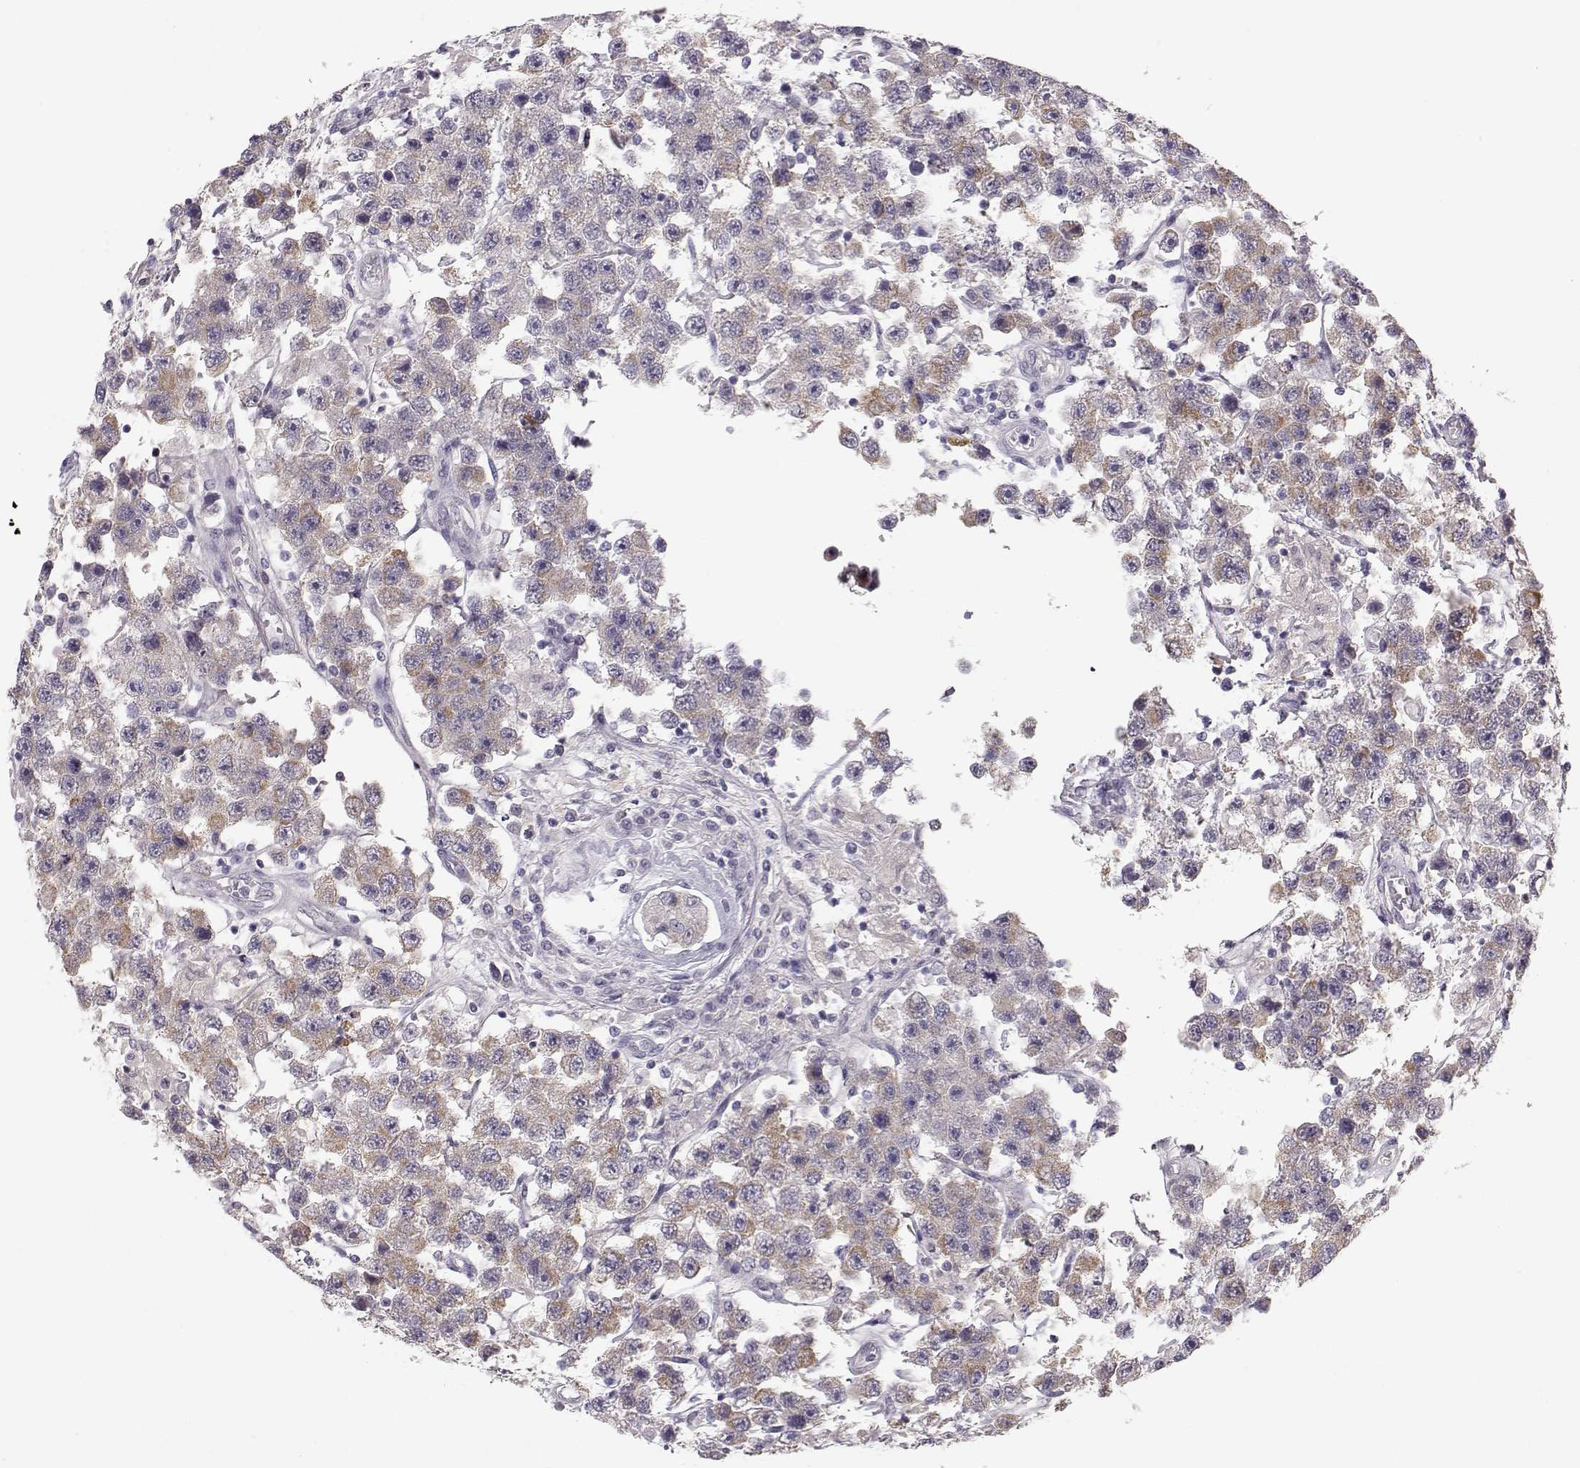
{"staining": {"intensity": "moderate", "quantity": "<25%", "location": "cytoplasmic/membranous"}, "tissue": "testis cancer", "cell_type": "Tumor cells", "image_type": "cancer", "snomed": [{"axis": "morphology", "description": "Seminoma, NOS"}, {"axis": "topography", "description": "Testis"}], "caption": "Testis seminoma tissue reveals moderate cytoplasmic/membranous expression in about <25% of tumor cells, visualized by immunohistochemistry.", "gene": "KCNMB4", "patient": {"sex": "male", "age": 45}}